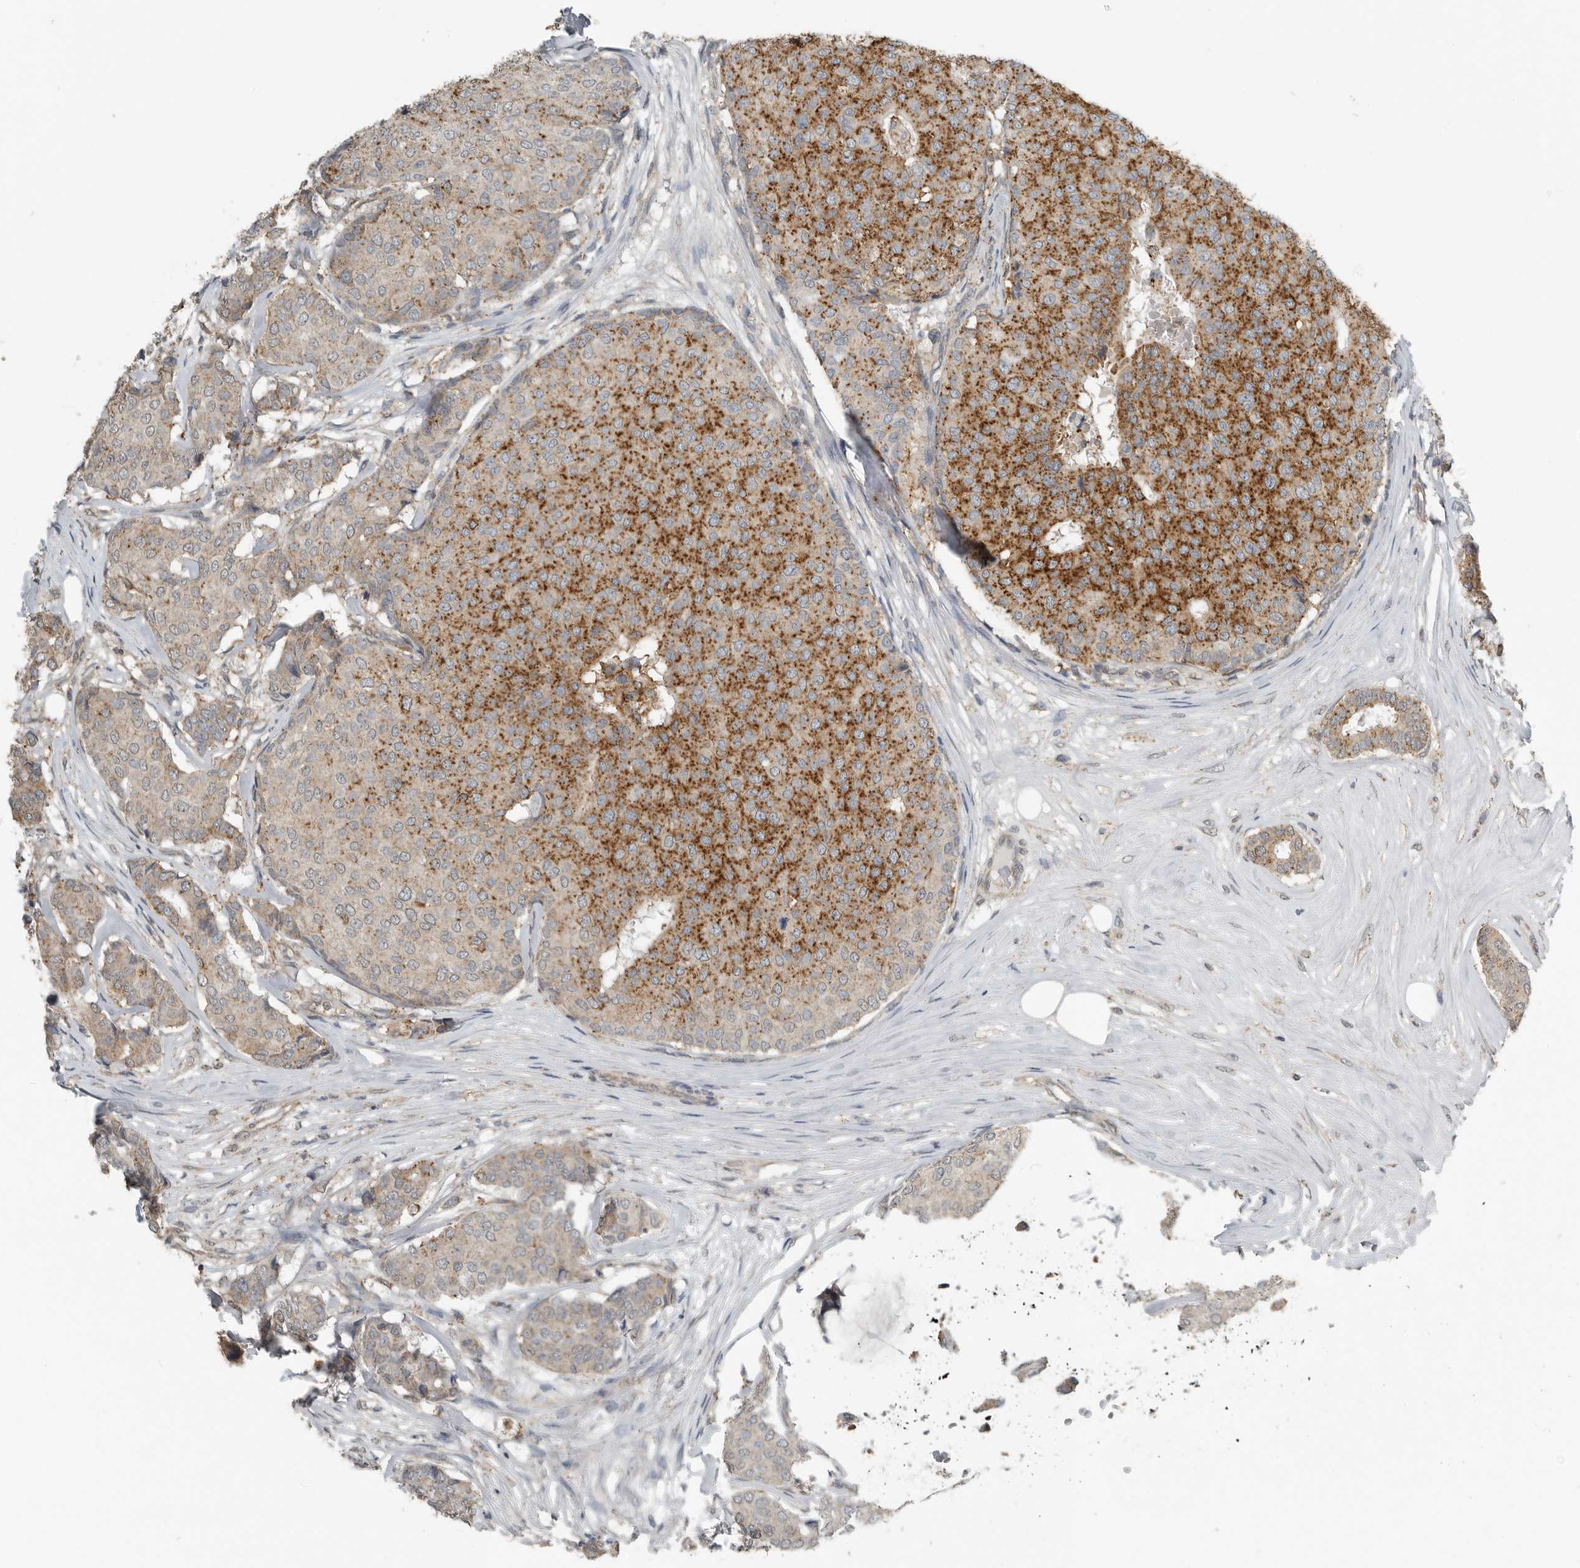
{"staining": {"intensity": "strong", "quantity": "25%-75%", "location": "cytoplasmic/membranous"}, "tissue": "breast cancer", "cell_type": "Tumor cells", "image_type": "cancer", "snomed": [{"axis": "morphology", "description": "Duct carcinoma"}, {"axis": "topography", "description": "Breast"}], "caption": "Protein positivity by IHC shows strong cytoplasmic/membranous positivity in approximately 25%-75% of tumor cells in intraductal carcinoma (breast). Using DAB (3,3'-diaminobenzidine) (brown) and hematoxylin (blue) stains, captured at high magnification using brightfield microscopy.", "gene": "AFAP1", "patient": {"sex": "female", "age": 75}}